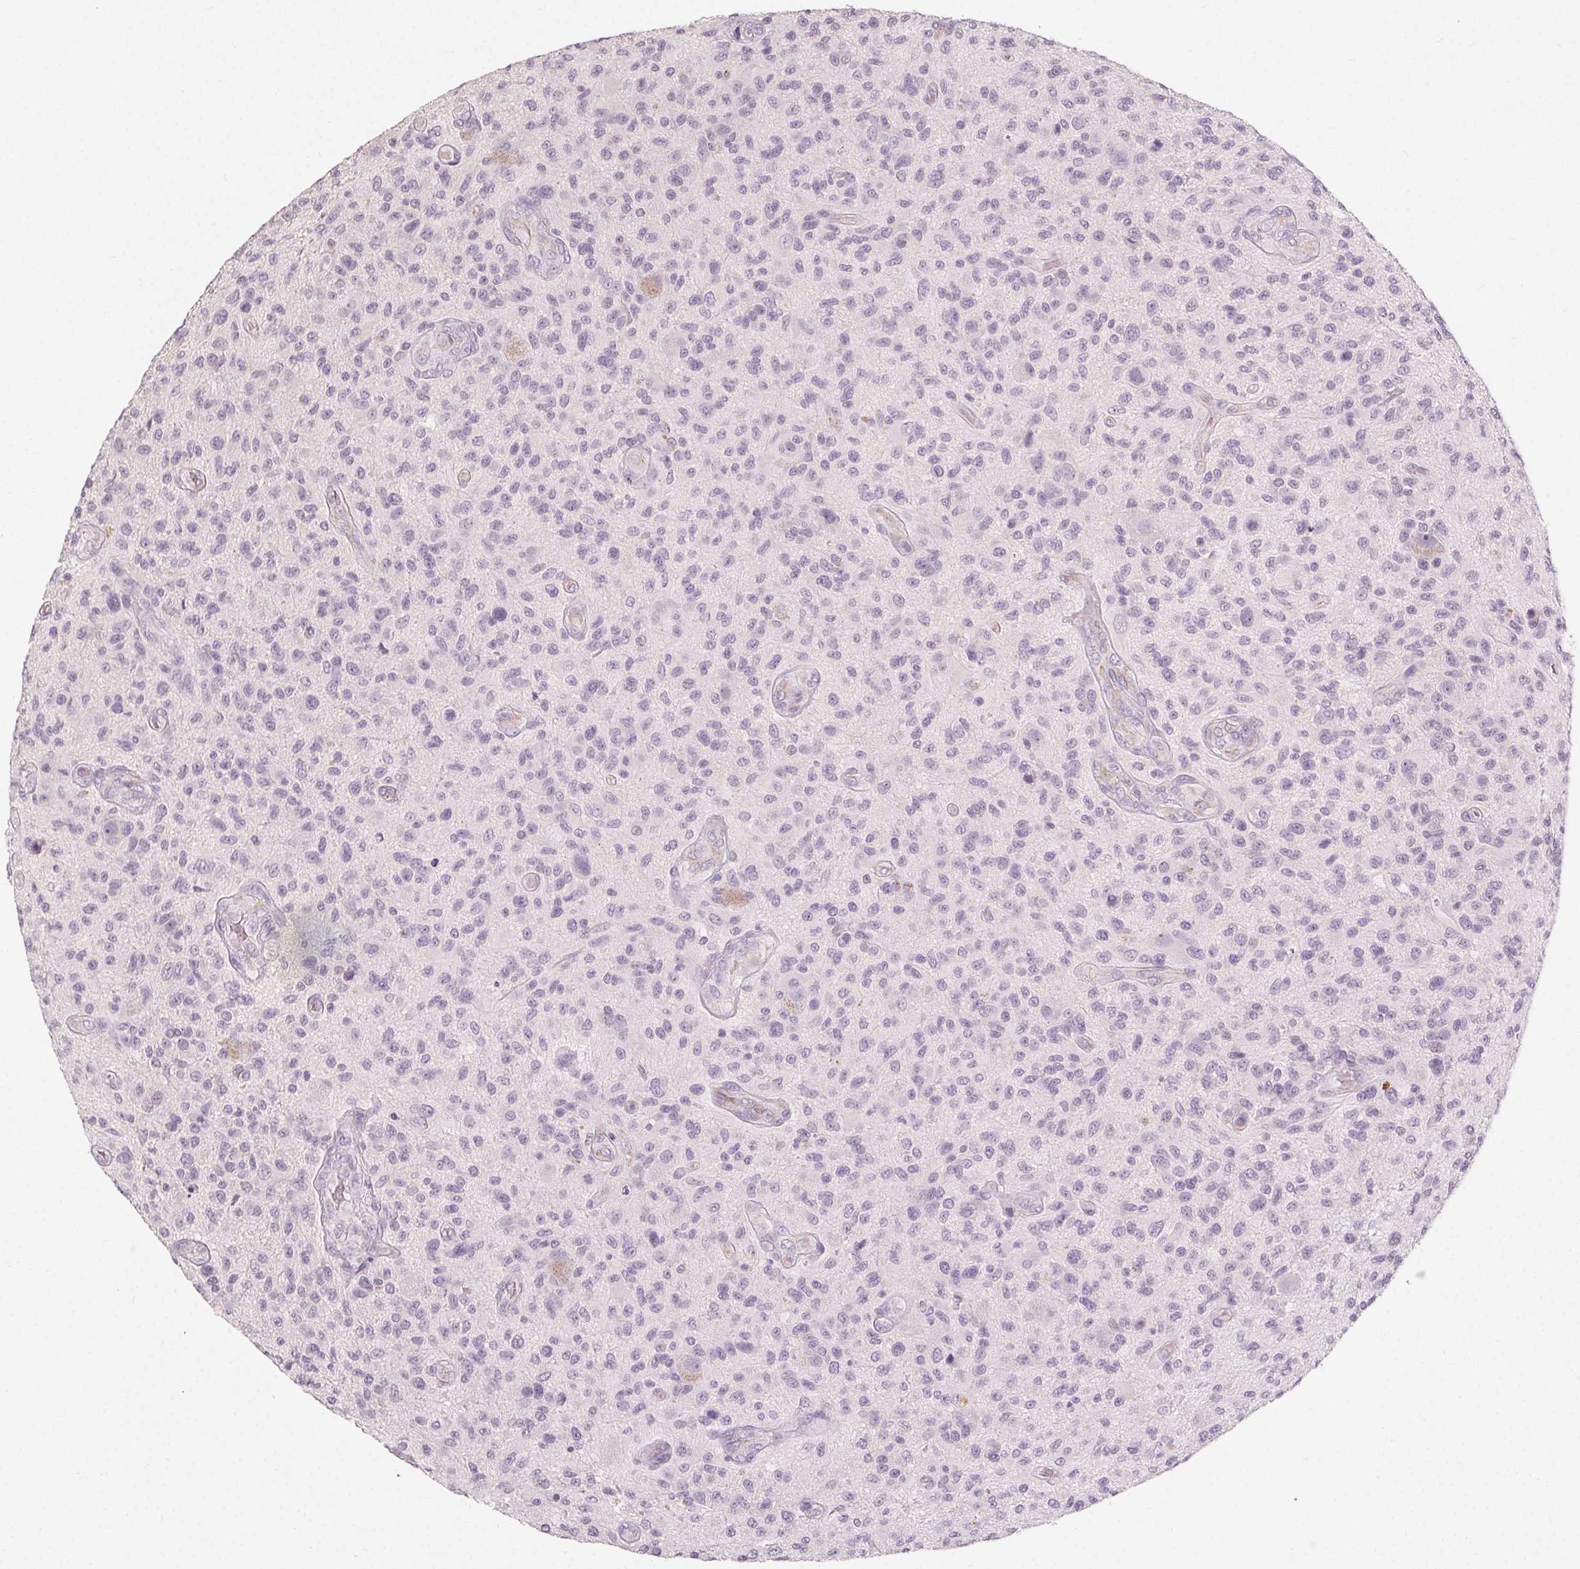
{"staining": {"intensity": "negative", "quantity": "none", "location": "none"}, "tissue": "glioma", "cell_type": "Tumor cells", "image_type": "cancer", "snomed": [{"axis": "morphology", "description": "Glioma, malignant, High grade"}, {"axis": "topography", "description": "Brain"}], "caption": "This photomicrograph is of glioma stained with immunohistochemistry to label a protein in brown with the nuclei are counter-stained blue. There is no staining in tumor cells.", "gene": "CLTRN", "patient": {"sex": "male", "age": 47}}